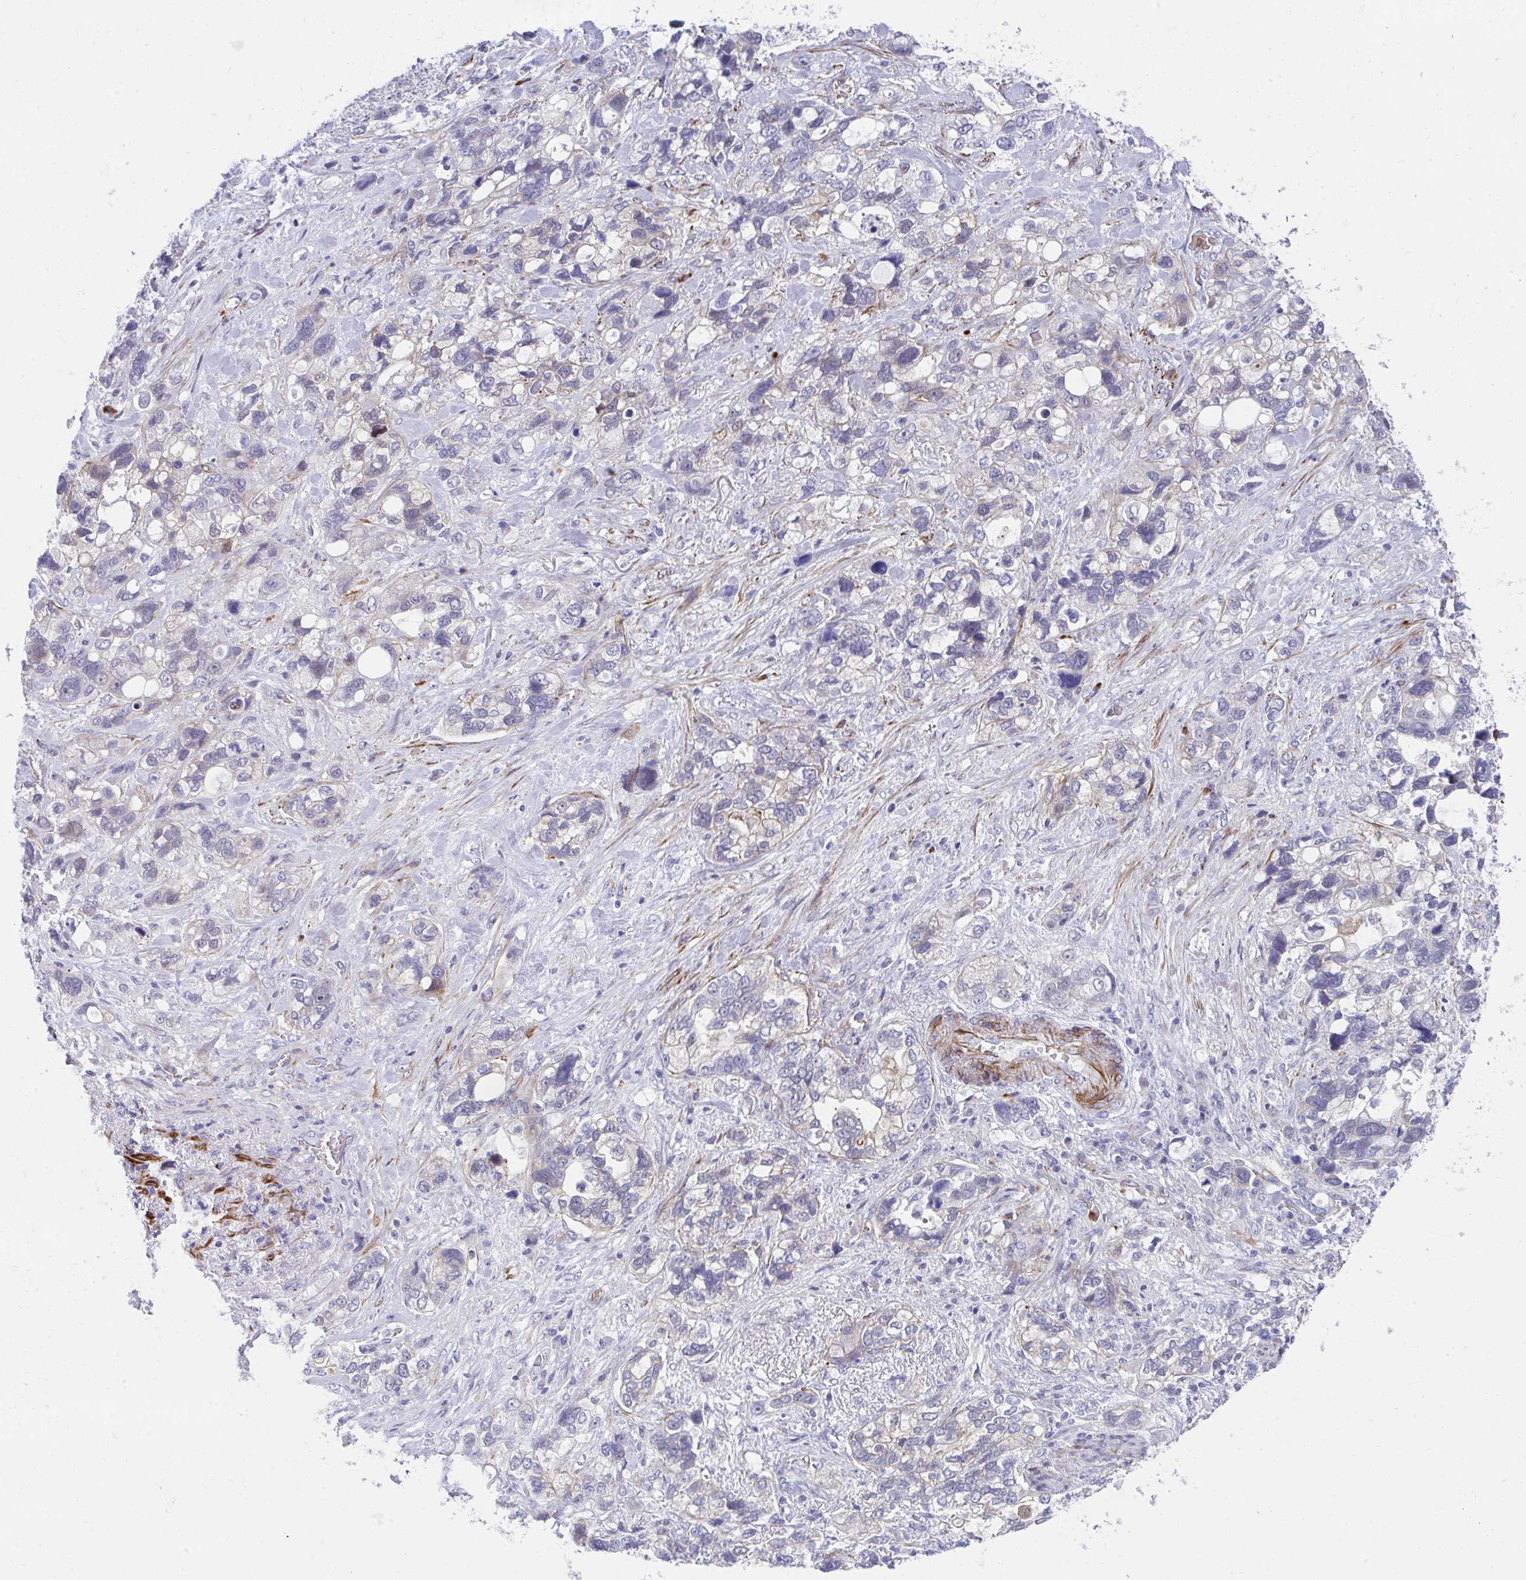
{"staining": {"intensity": "negative", "quantity": "none", "location": "none"}, "tissue": "stomach cancer", "cell_type": "Tumor cells", "image_type": "cancer", "snomed": [{"axis": "morphology", "description": "Adenocarcinoma, NOS"}, {"axis": "topography", "description": "Stomach, upper"}], "caption": "An IHC micrograph of stomach cancer (adenocarcinoma) is shown. There is no staining in tumor cells of stomach cancer (adenocarcinoma).", "gene": "CSTB", "patient": {"sex": "female", "age": 81}}